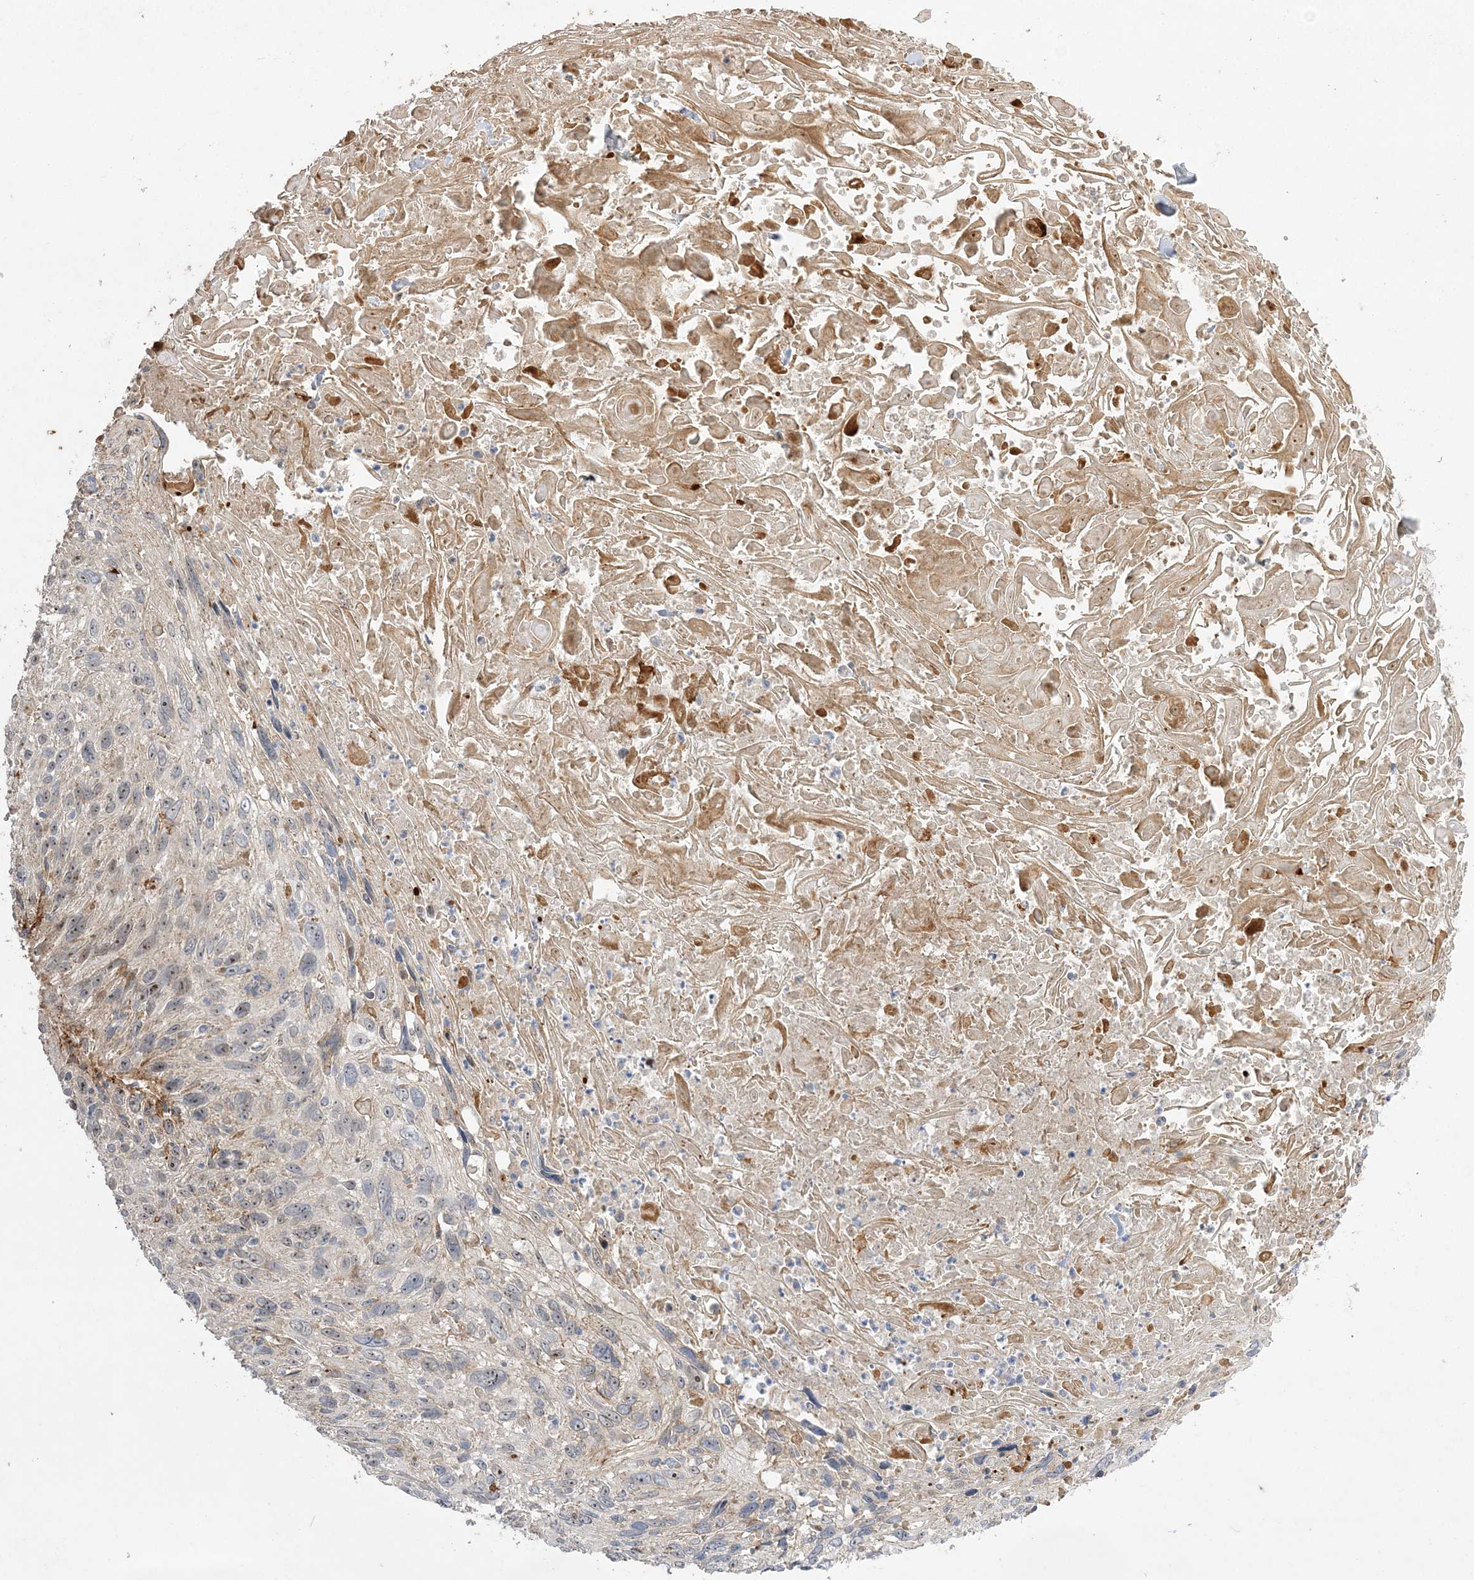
{"staining": {"intensity": "moderate", "quantity": ">75%", "location": "nuclear"}, "tissue": "cervical cancer", "cell_type": "Tumor cells", "image_type": "cancer", "snomed": [{"axis": "morphology", "description": "Squamous cell carcinoma, NOS"}, {"axis": "topography", "description": "Cervix"}], "caption": "Immunohistochemistry (IHC) micrograph of human squamous cell carcinoma (cervical) stained for a protein (brown), which reveals medium levels of moderate nuclear staining in approximately >75% of tumor cells.", "gene": "NPM3", "patient": {"sex": "female", "age": 51}}